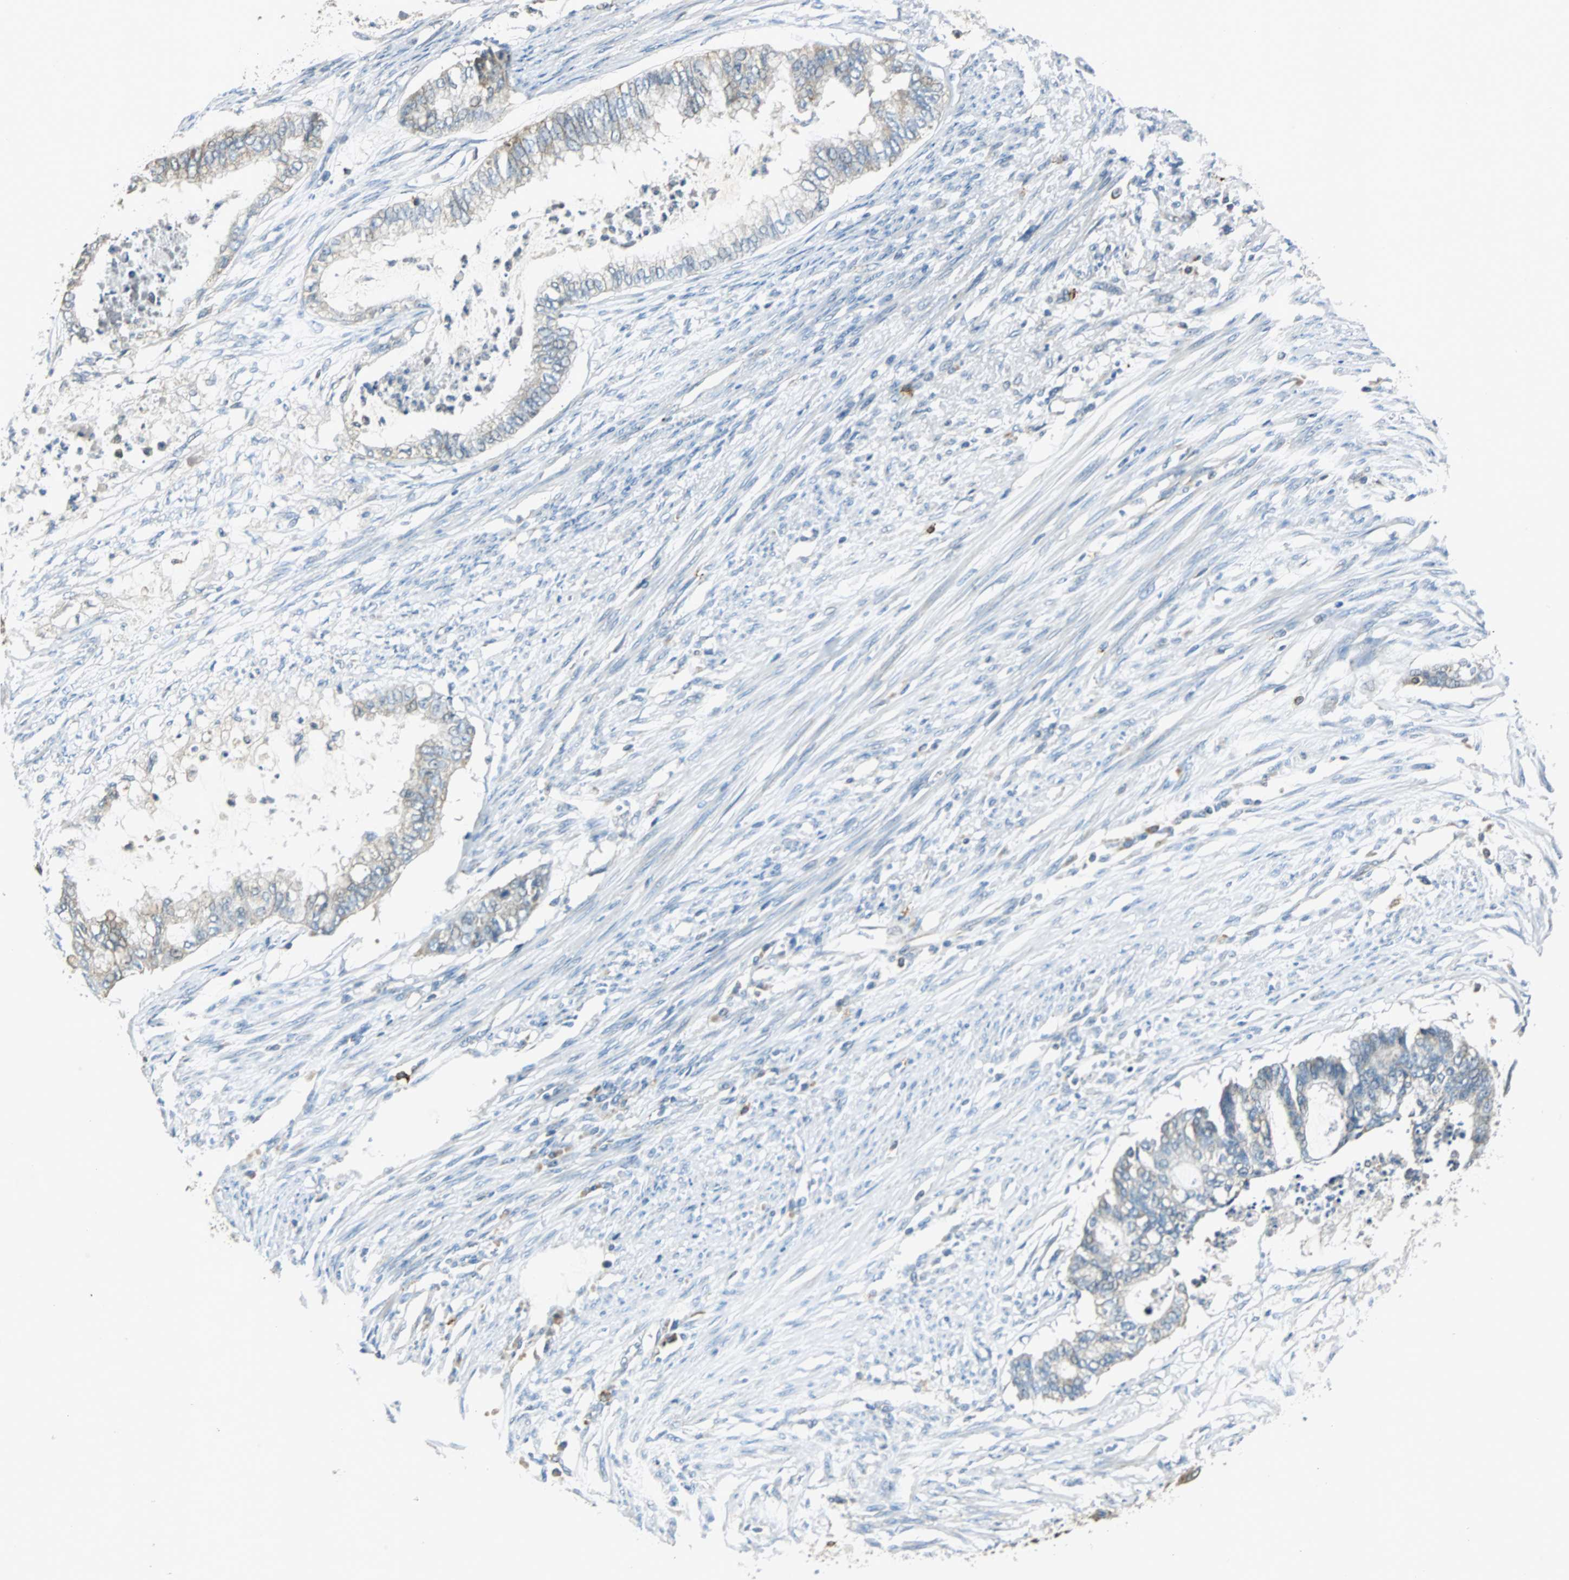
{"staining": {"intensity": "weak", "quantity": "25%-75%", "location": "cytoplasmic/membranous"}, "tissue": "endometrial cancer", "cell_type": "Tumor cells", "image_type": "cancer", "snomed": [{"axis": "morphology", "description": "Adenocarcinoma, NOS"}, {"axis": "topography", "description": "Endometrium"}], "caption": "This micrograph displays IHC staining of adenocarcinoma (endometrial), with low weak cytoplasmic/membranous positivity in about 25%-75% of tumor cells.", "gene": "CPA3", "patient": {"sex": "female", "age": 79}}